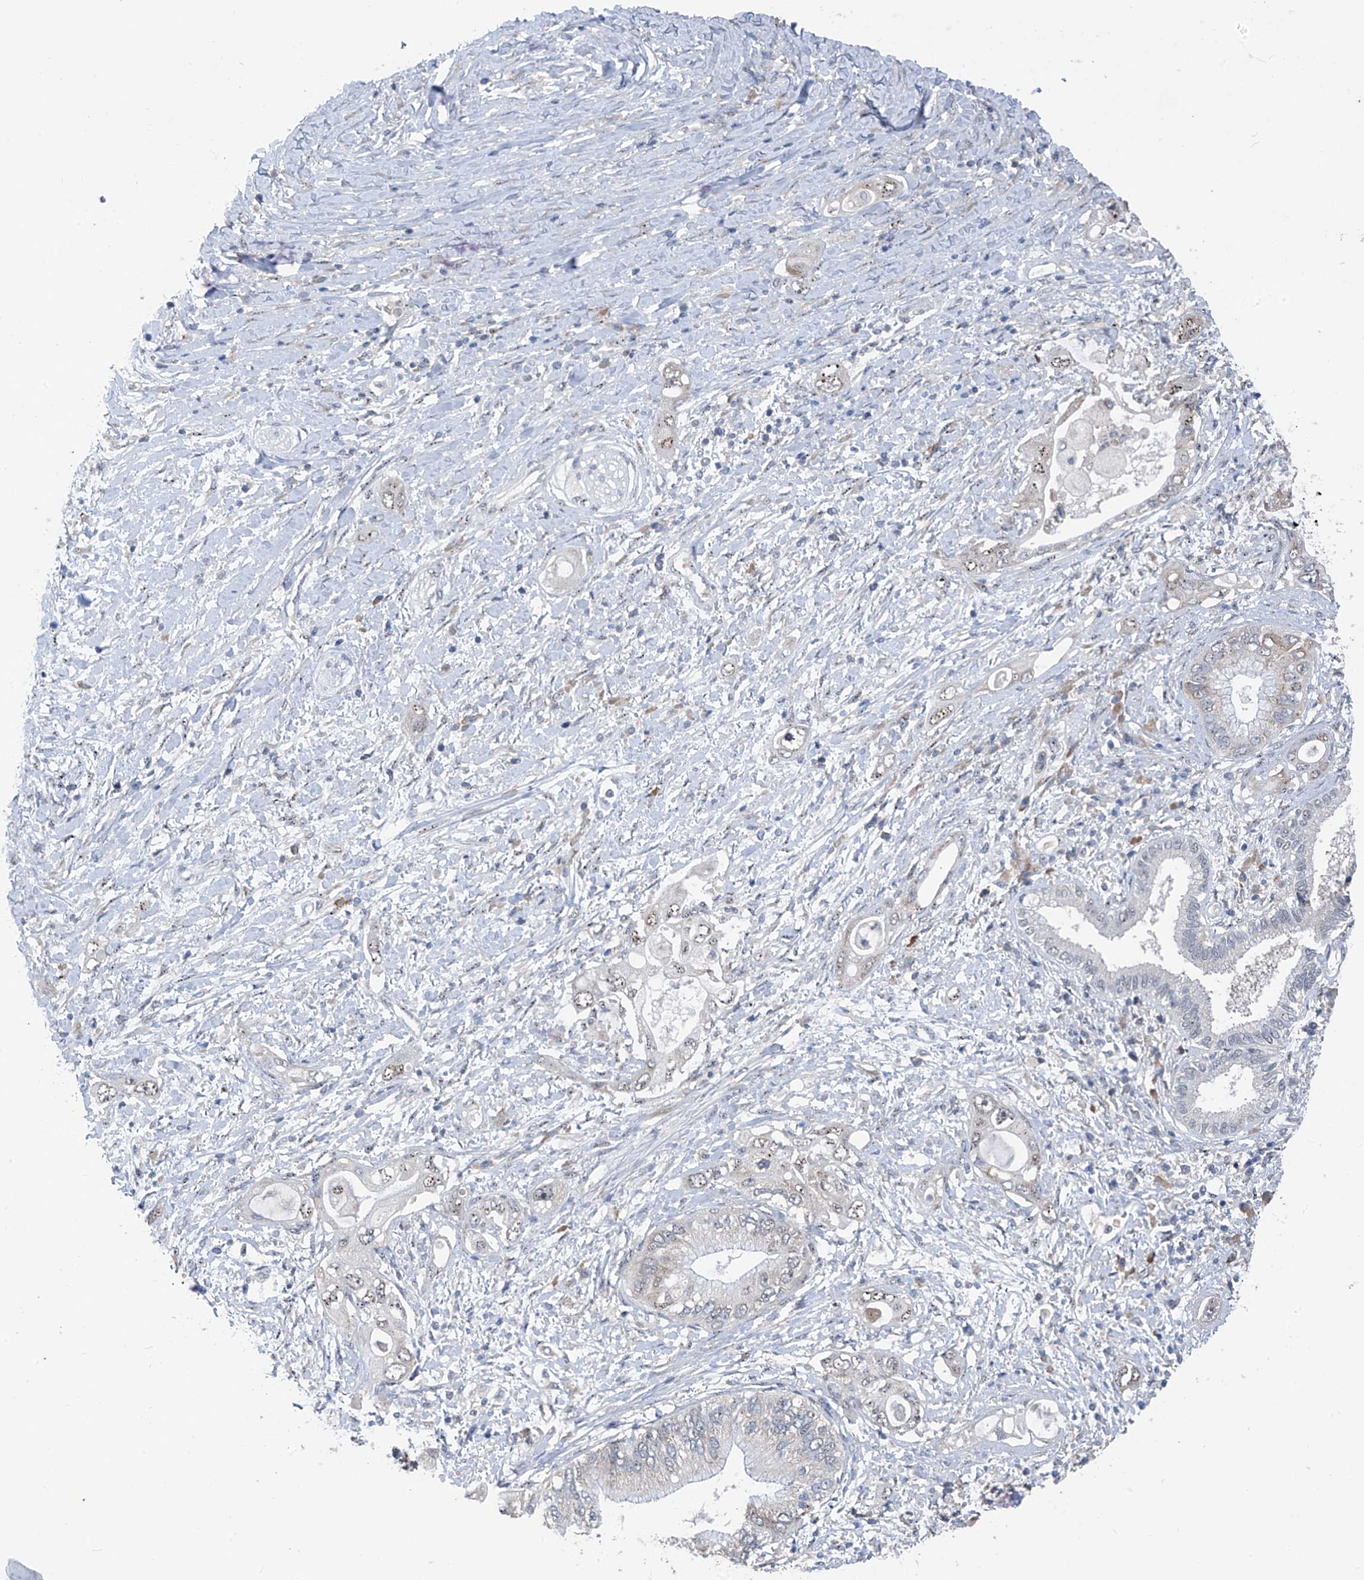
{"staining": {"intensity": "weak", "quantity": "25%-75%", "location": "cytoplasmic/membranous,nuclear"}, "tissue": "pancreatic cancer", "cell_type": "Tumor cells", "image_type": "cancer", "snomed": [{"axis": "morphology", "description": "Inflammation, NOS"}, {"axis": "morphology", "description": "Adenocarcinoma, NOS"}, {"axis": "topography", "description": "Pancreas"}], "caption": "Pancreatic cancer stained with a brown dye demonstrates weak cytoplasmic/membranous and nuclear positive positivity in about 25%-75% of tumor cells.", "gene": "RPL4", "patient": {"sex": "female", "age": 56}}